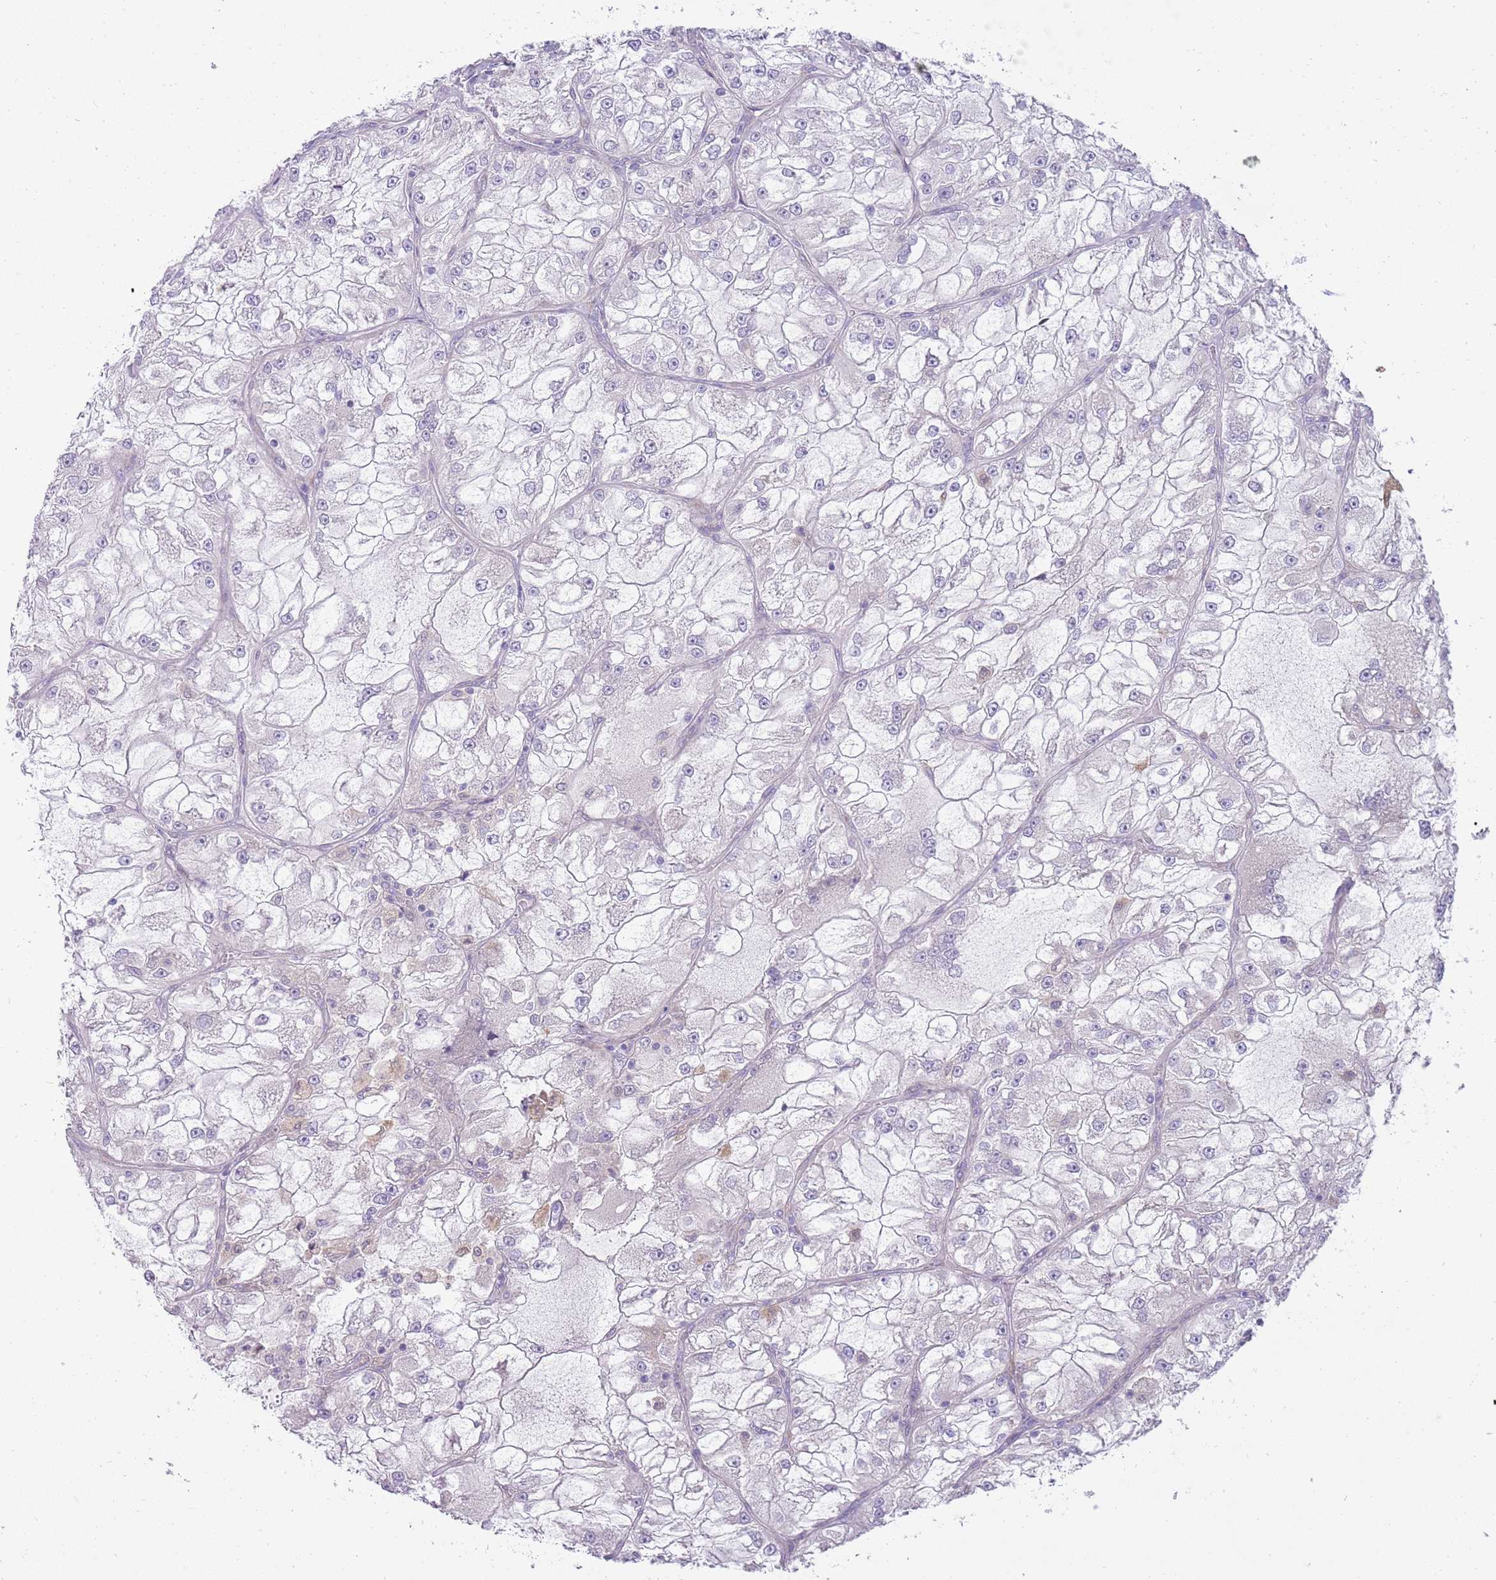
{"staining": {"intensity": "negative", "quantity": "none", "location": "none"}, "tissue": "renal cancer", "cell_type": "Tumor cells", "image_type": "cancer", "snomed": [{"axis": "morphology", "description": "Adenocarcinoma, NOS"}, {"axis": "topography", "description": "Kidney"}], "caption": "The image shows no significant positivity in tumor cells of renal cancer.", "gene": "DIPK1C", "patient": {"sex": "female", "age": 72}}